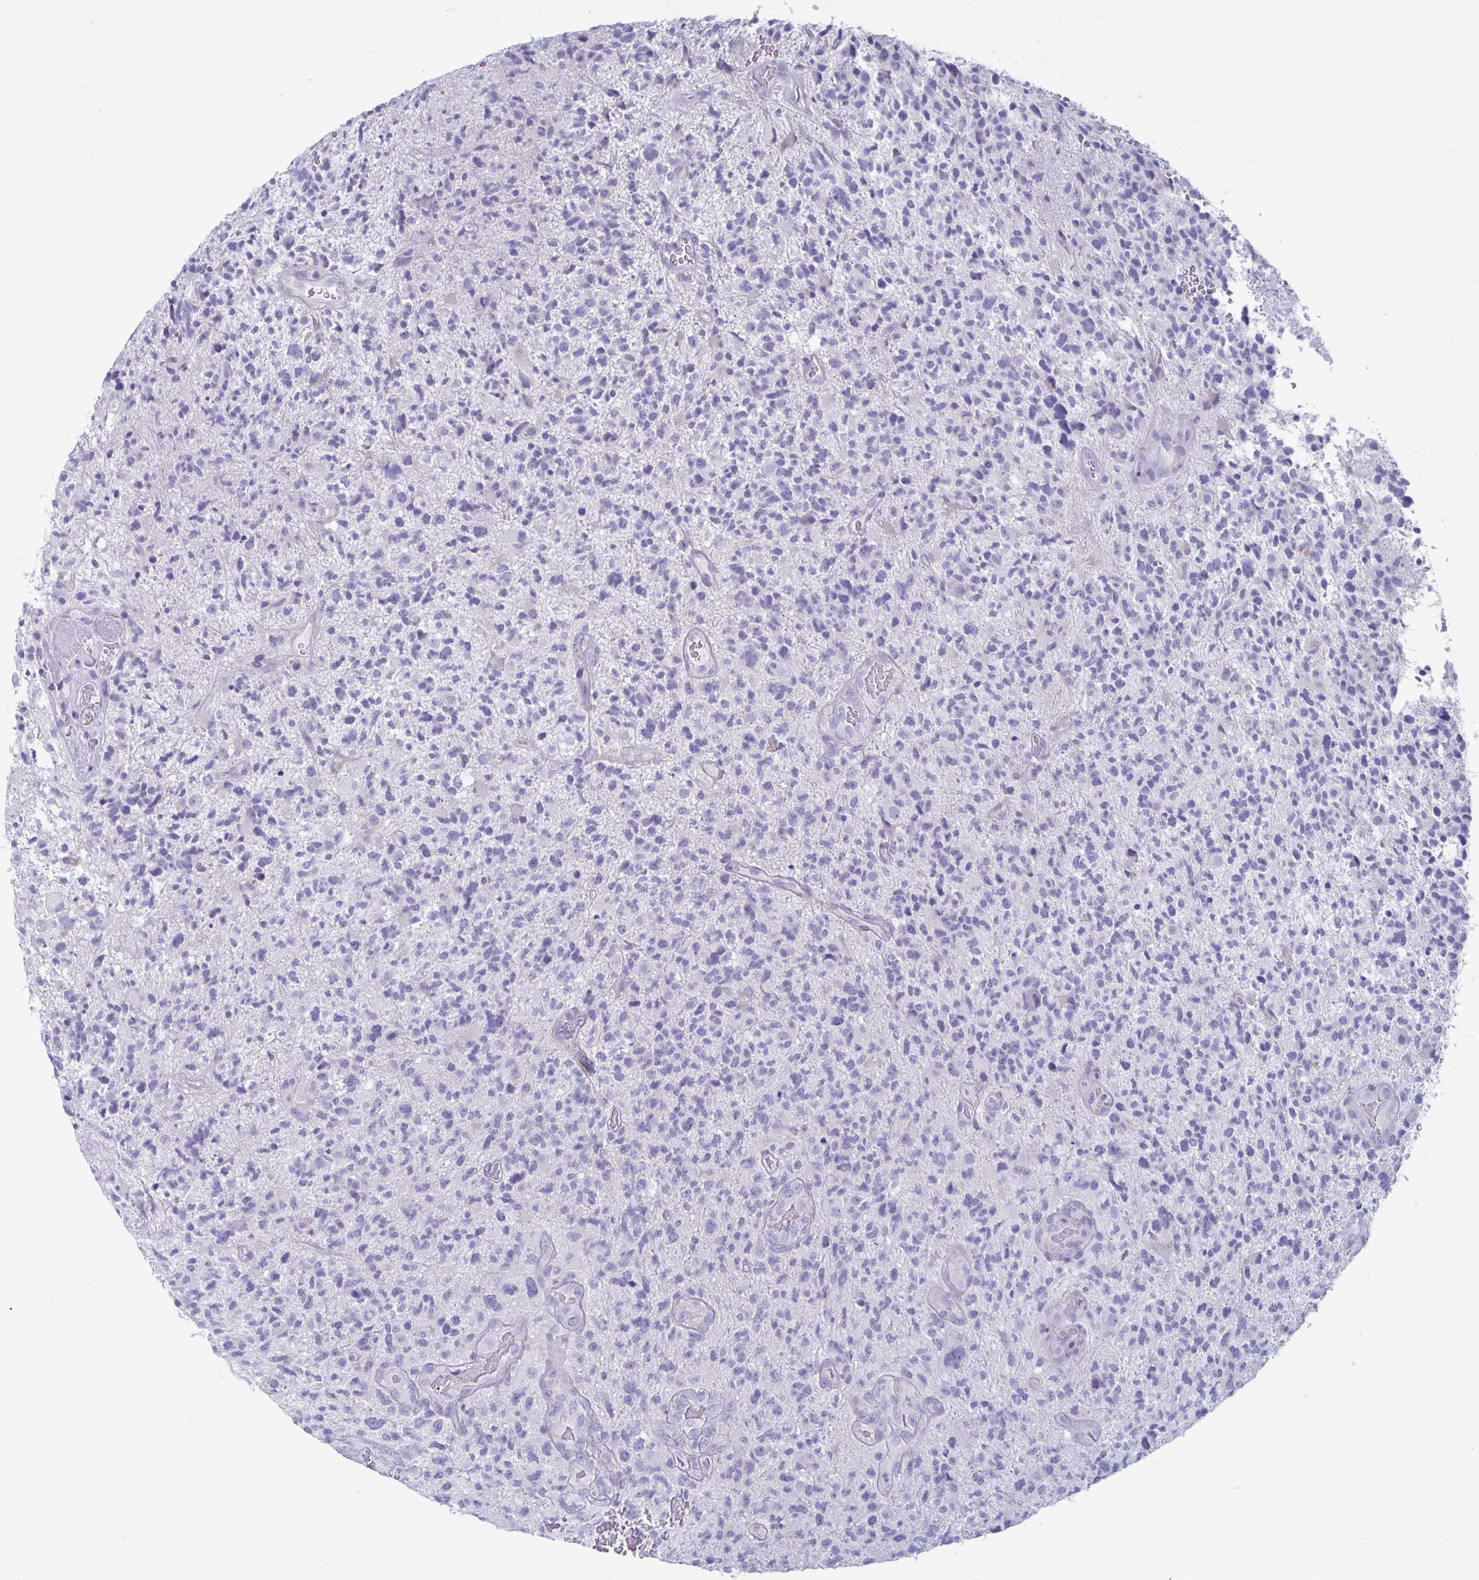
{"staining": {"intensity": "negative", "quantity": "none", "location": "none"}, "tissue": "glioma", "cell_type": "Tumor cells", "image_type": "cancer", "snomed": [{"axis": "morphology", "description": "Glioma, malignant, High grade"}, {"axis": "topography", "description": "Brain"}], "caption": "Tumor cells are negative for brown protein staining in malignant glioma (high-grade).", "gene": "PLCB3", "patient": {"sex": "female", "age": 71}}